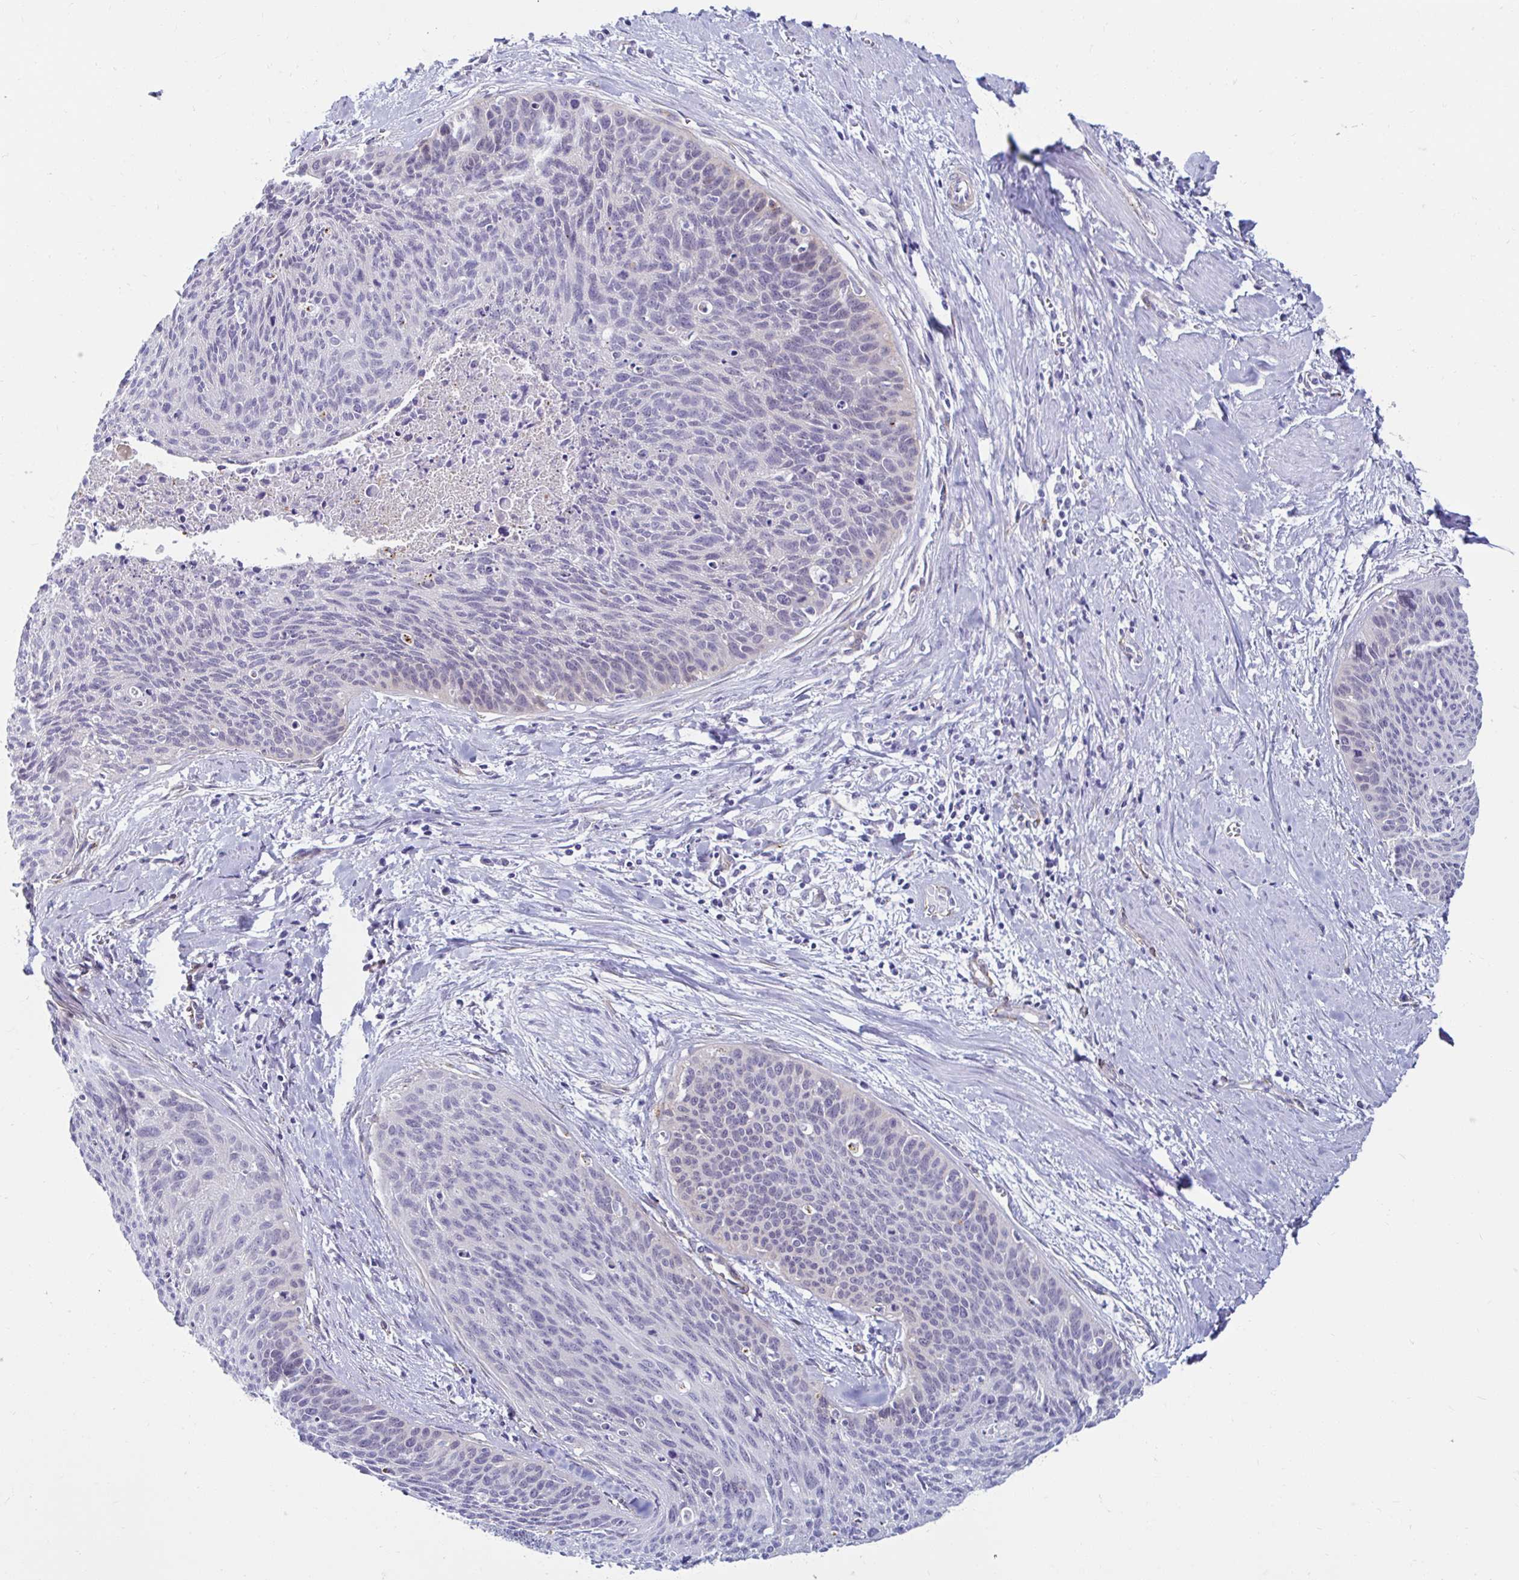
{"staining": {"intensity": "negative", "quantity": "none", "location": "none"}, "tissue": "cervical cancer", "cell_type": "Tumor cells", "image_type": "cancer", "snomed": [{"axis": "morphology", "description": "Squamous cell carcinoma, NOS"}, {"axis": "topography", "description": "Cervix"}], "caption": "Immunohistochemistry image of neoplastic tissue: cervical cancer (squamous cell carcinoma) stained with DAB (3,3'-diaminobenzidine) reveals no significant protein staining in tumor cells.", "gene": "ANKRD62", "patient": {"sex": "female", "age": 55}}